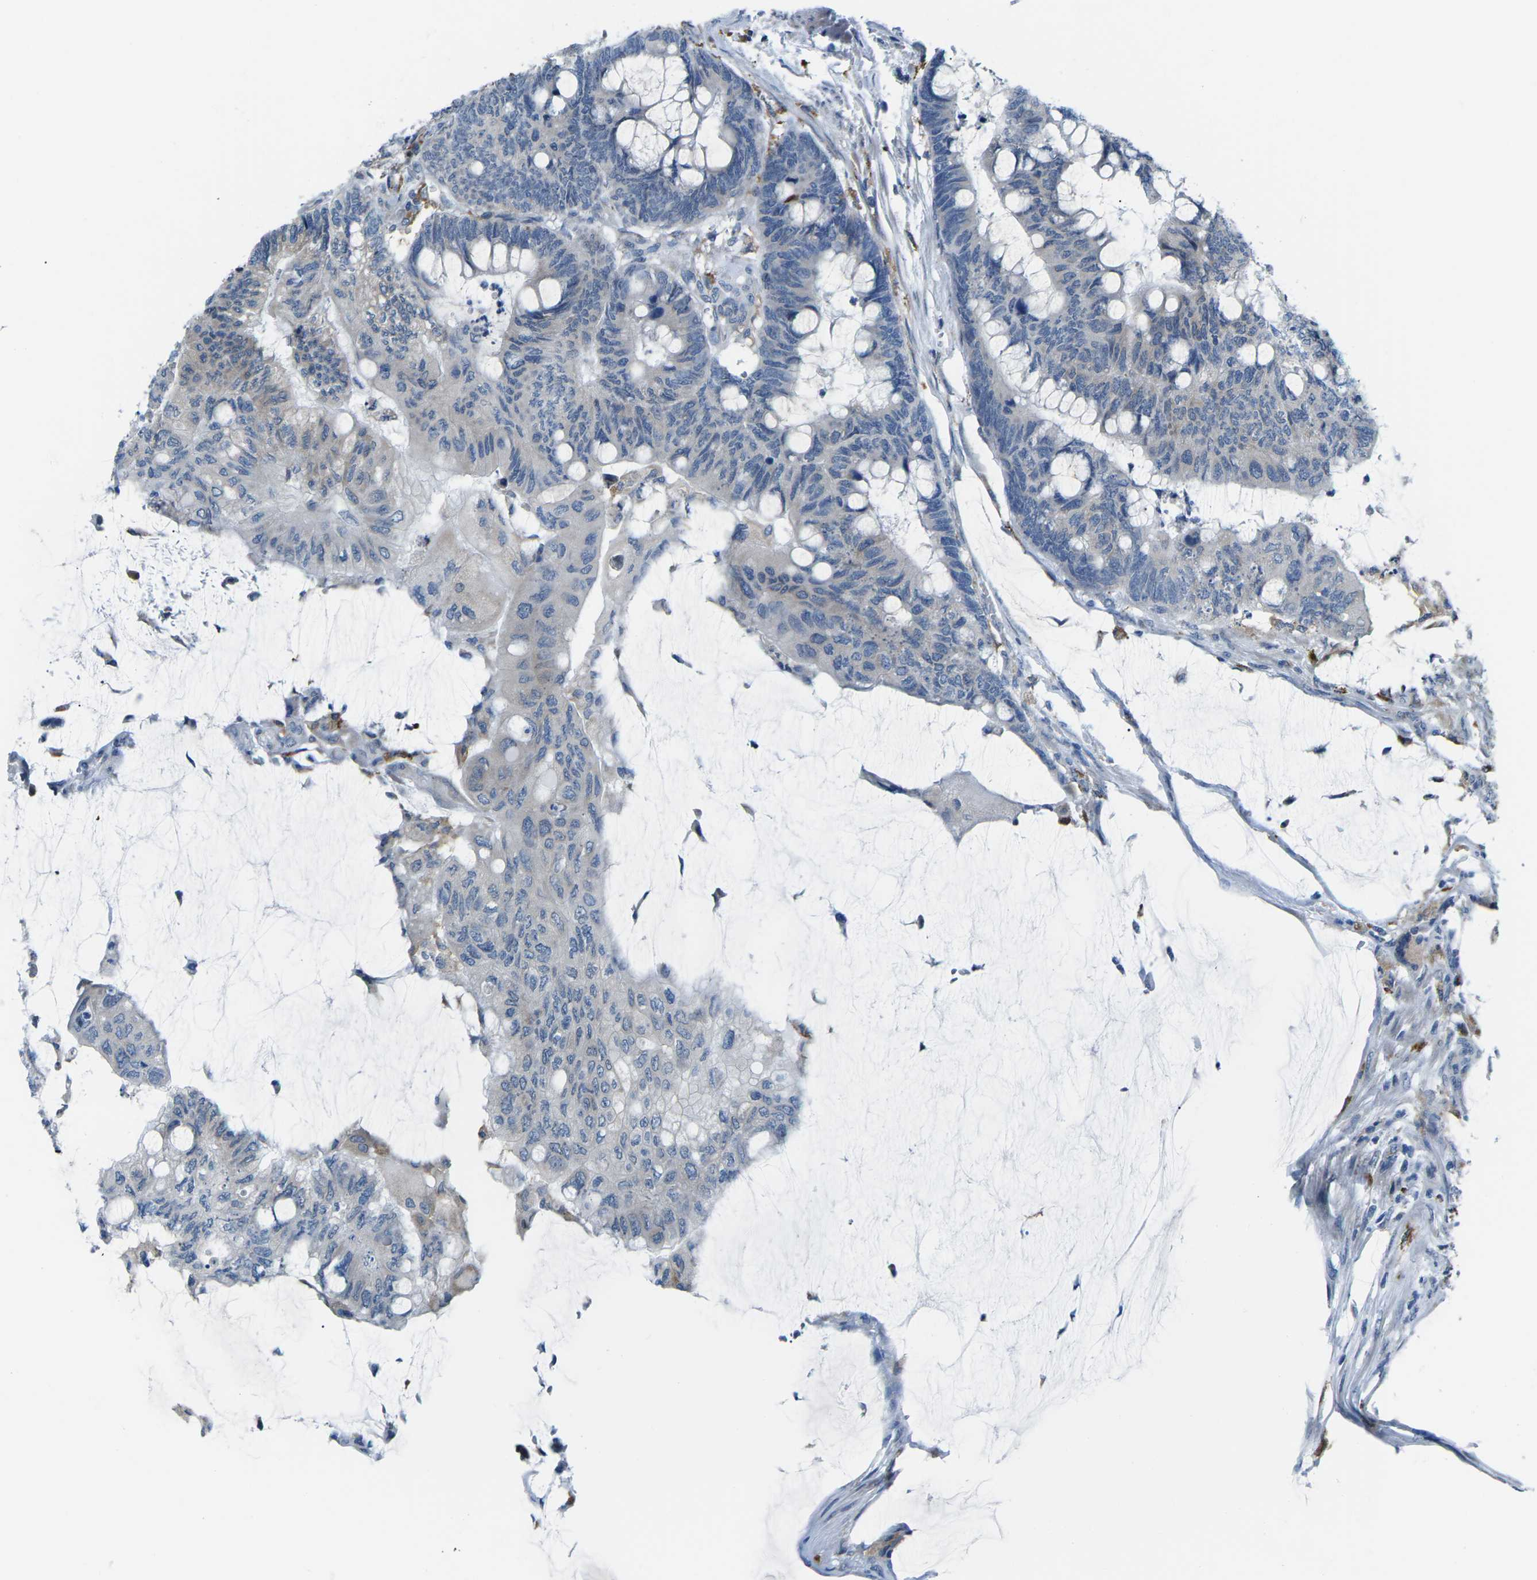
{"staining": {"intensity": "negative", "quantity": "none", "location": "none"}, "tissue": "colorectal cancer", "cell_type": "Tumor cells", "image_type": "cancer", "snomed": [{"axis": "morphology", "description": "Normal tissue, NOS"}, {"axis": "morphology", "description": "Adenocarcinoma, NOS"}, {"axis": "topography", "description": "Rectum"}], "caption": "Colorectal adenocarcinoma was stained to show a protein in brown. There is no significant expression in tumor cells.", "gene": "PTPN1", "patient": {"sex": "male", "age": 92}}